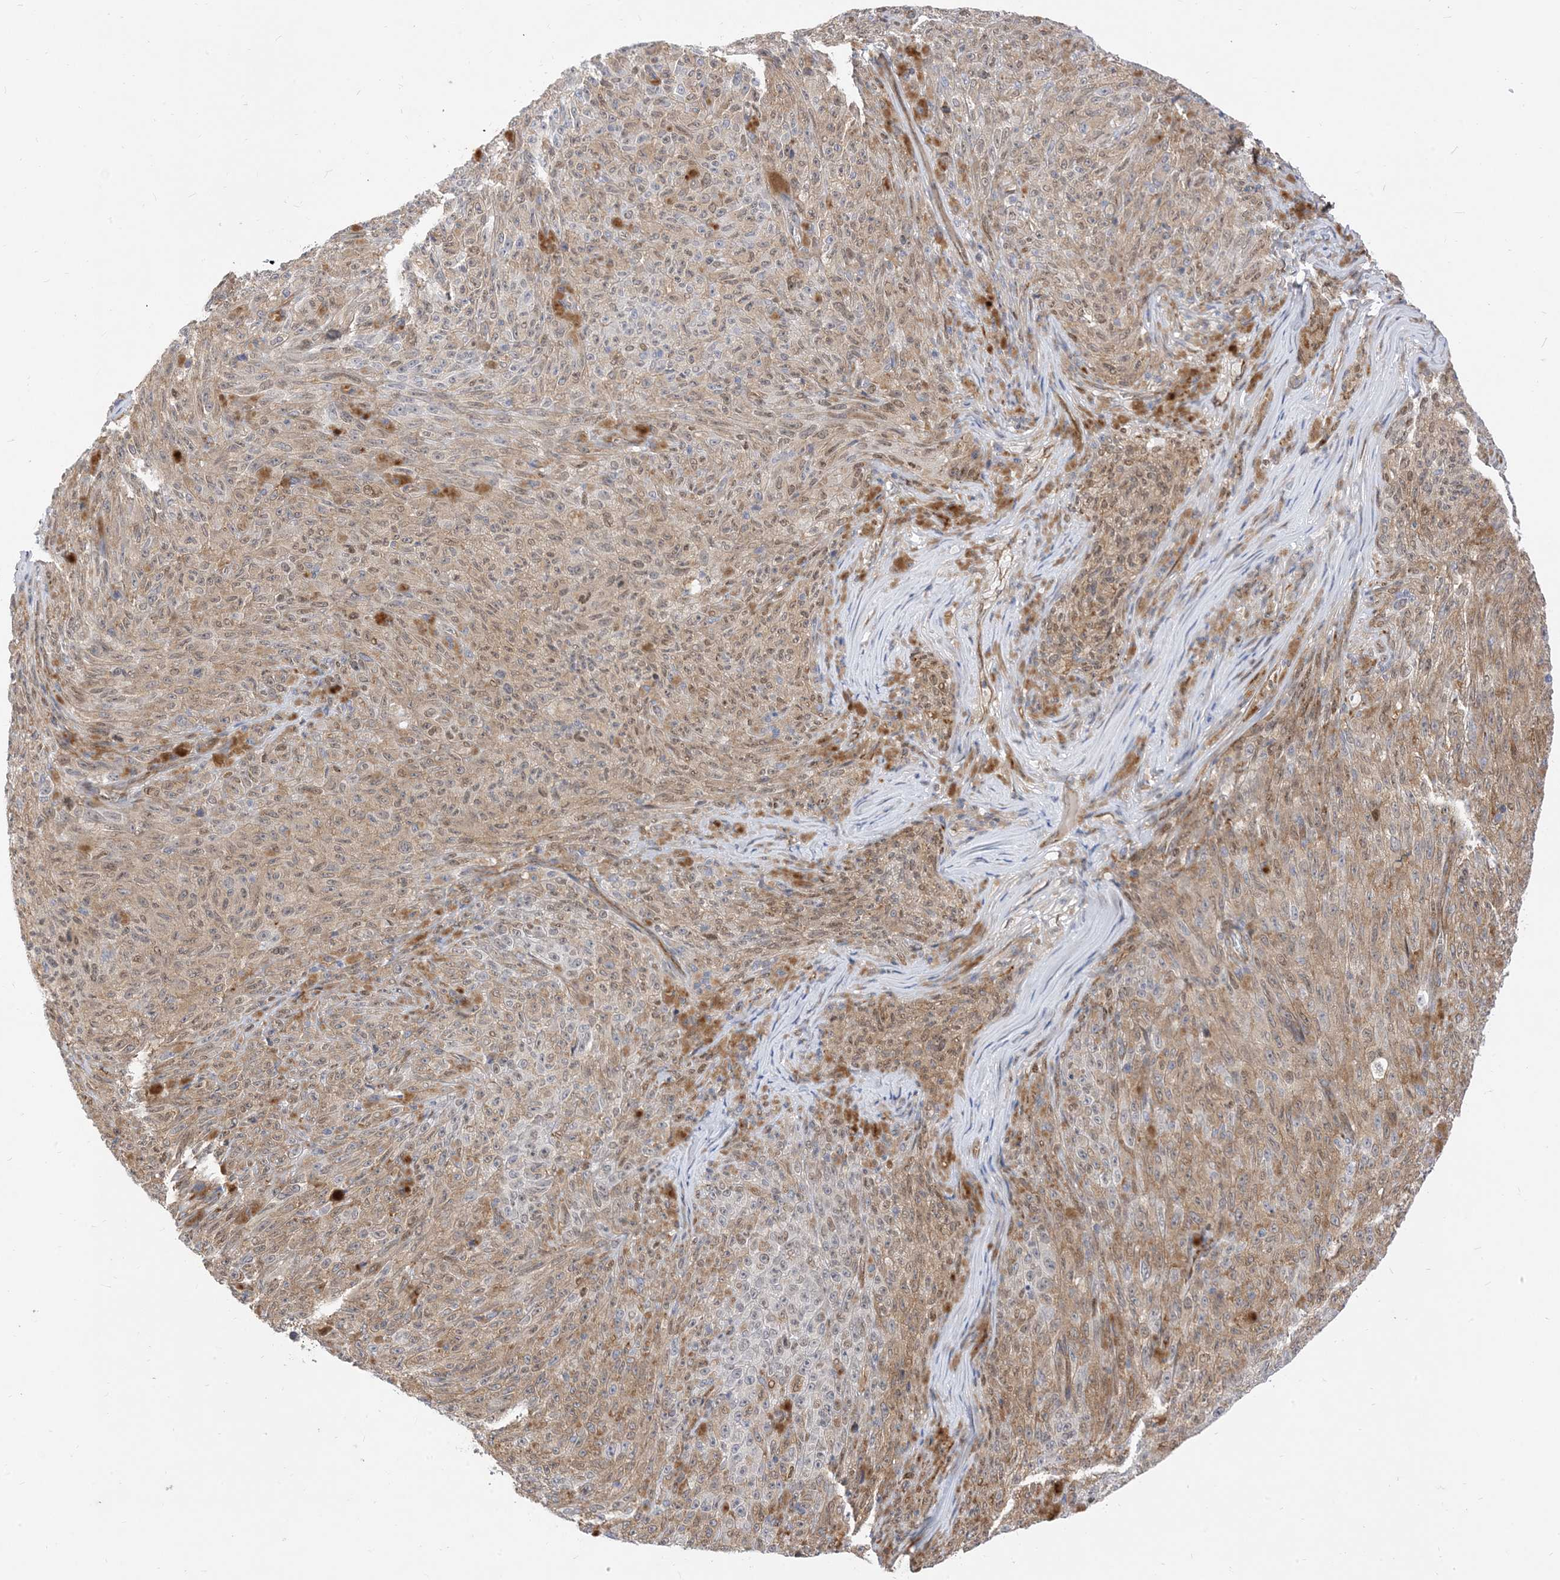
{"staining": {"intensity": "moderate", "quantity": "25%-75%", "location": "cytoplasmic/membranous"}, "tissue": "melanoma", "cell_type": "Tumor cells", "image_type": "cancer", "snomed": [{"axis": "morphology", "description": "Malignant melanoma, NOS"}, {"axis": "topography", "description": "Skin"}], "caption": "A high-resolution image shows IHC staining of melanoma, which displays moderate cytoplasmic/membranous positivity in about 25%-75% of tumor cells.", "gene": "TYSND1", "patient": {"sex": "female", "age": 82}}